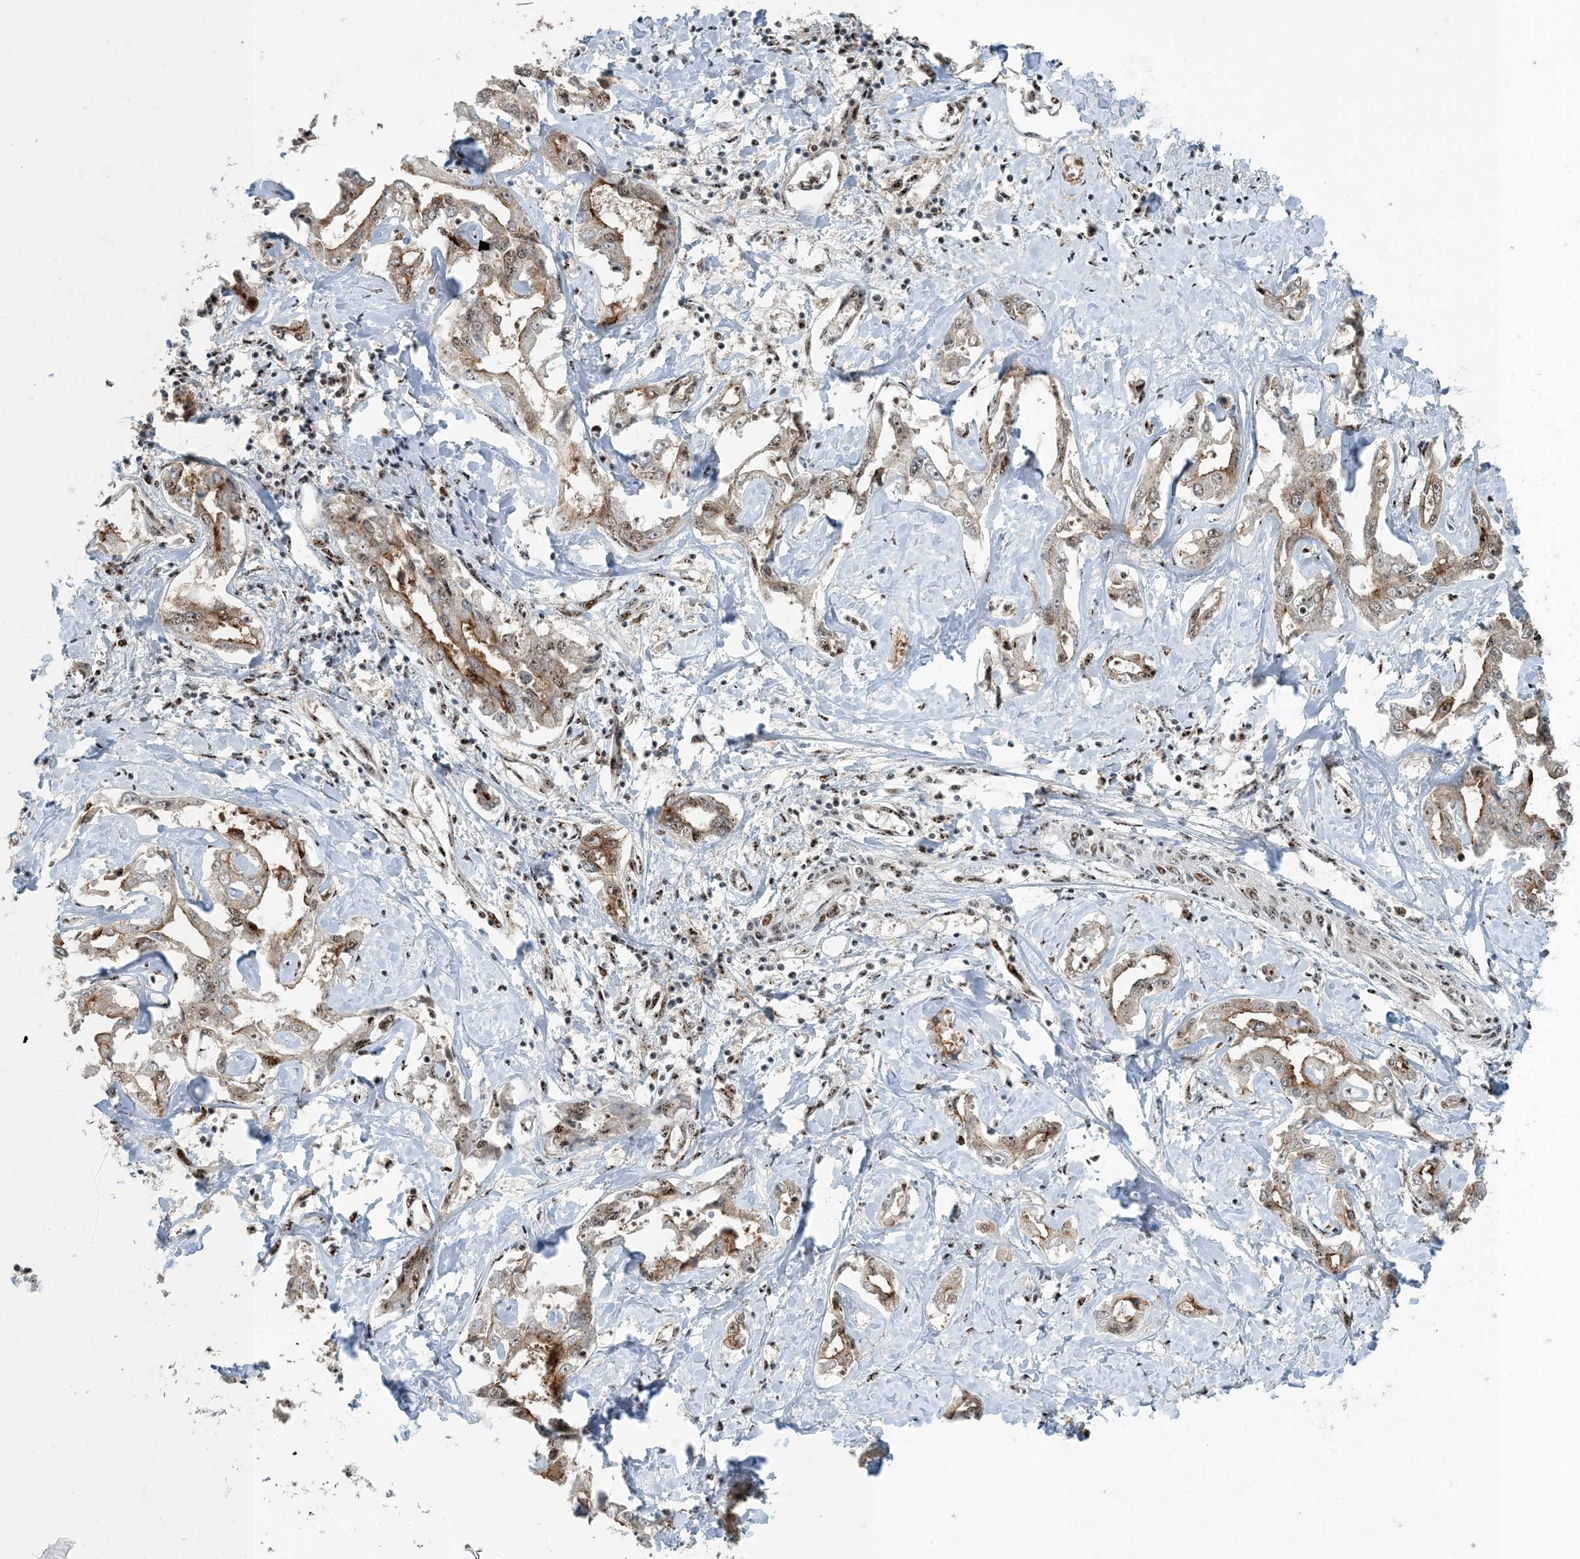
{"staining": {"intensity": "moderate", "quantity": "<25%", "location": "cytoplasmic/membranous"}, "tissue": "liver cancer", "cell_type": "Tumor cells", "image_type": "cancer", "snomed": [{"axis": "morphology", "description": "Cholangiocarcinoma"}, {"axis": "topography", "description": "Liver"}], "caption": "Immunohistochemical staining of human liver cancer shows low levels of moderate cytoplasmic/membranous protein staining in about <25% of tumor cells.", "gene": "MBD1", "patient": {"sex": "male", "age": 59}}